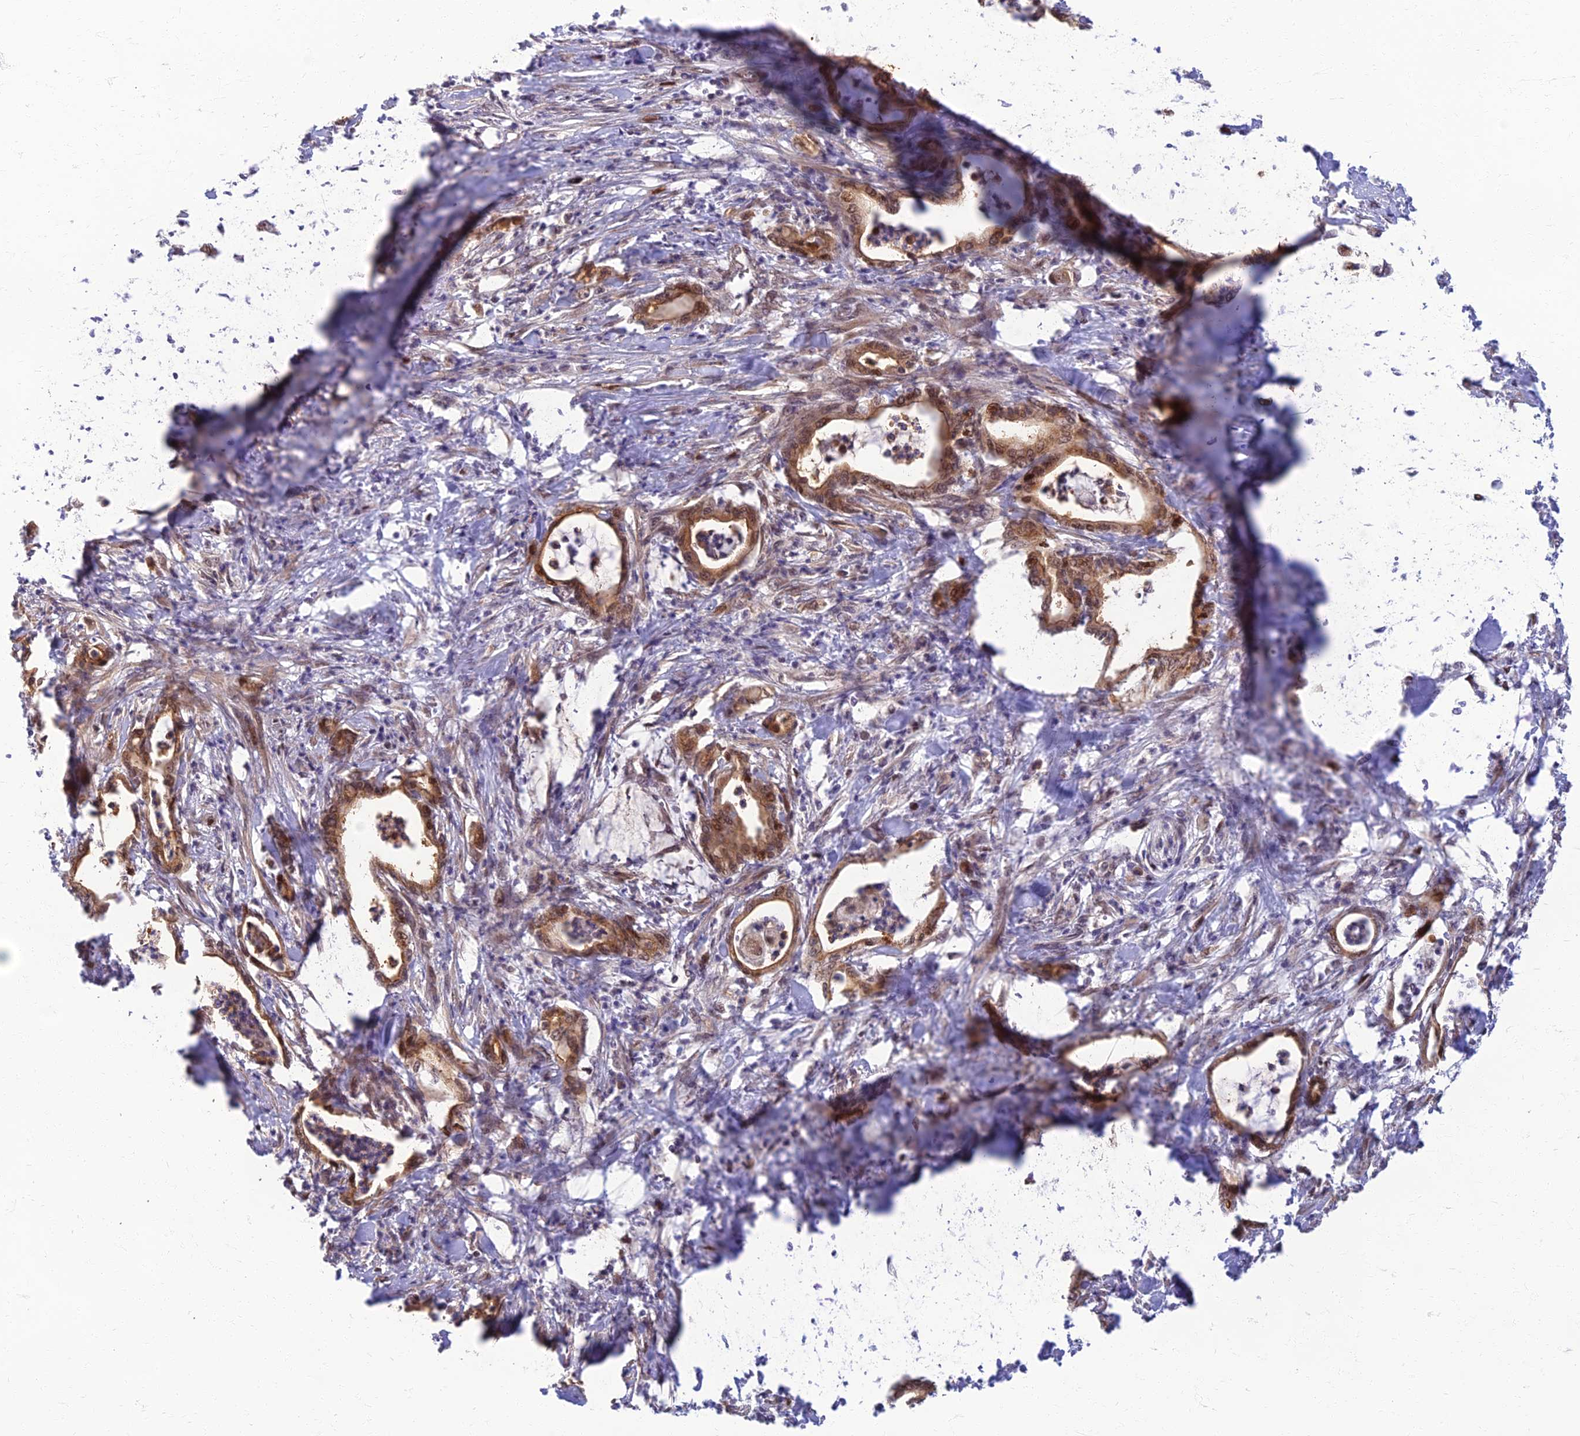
{"staining": {"intensity": "moderate", "quantity": ">75%", "location": "cytoplasmic/membranous,nuclear"}, "tissue": "pancreatic cancer", "cell_type": "Tumor cells", "image_type": "cancer", "snomed": [{"axis": "morphology", "description": "Adenocarcinoma, NOS"}, {"axis": "topography", "description": "Pancreas"}], "caption": "A high-resolution histopathology image shows IHC staining of pancreatic cancer, which exhibits moderate cytoplasmic/membranous and nuclear staining in about >75% of tumor cells.", "gene": "EARS2", "patient": {"sex": "female", "age": 55}}